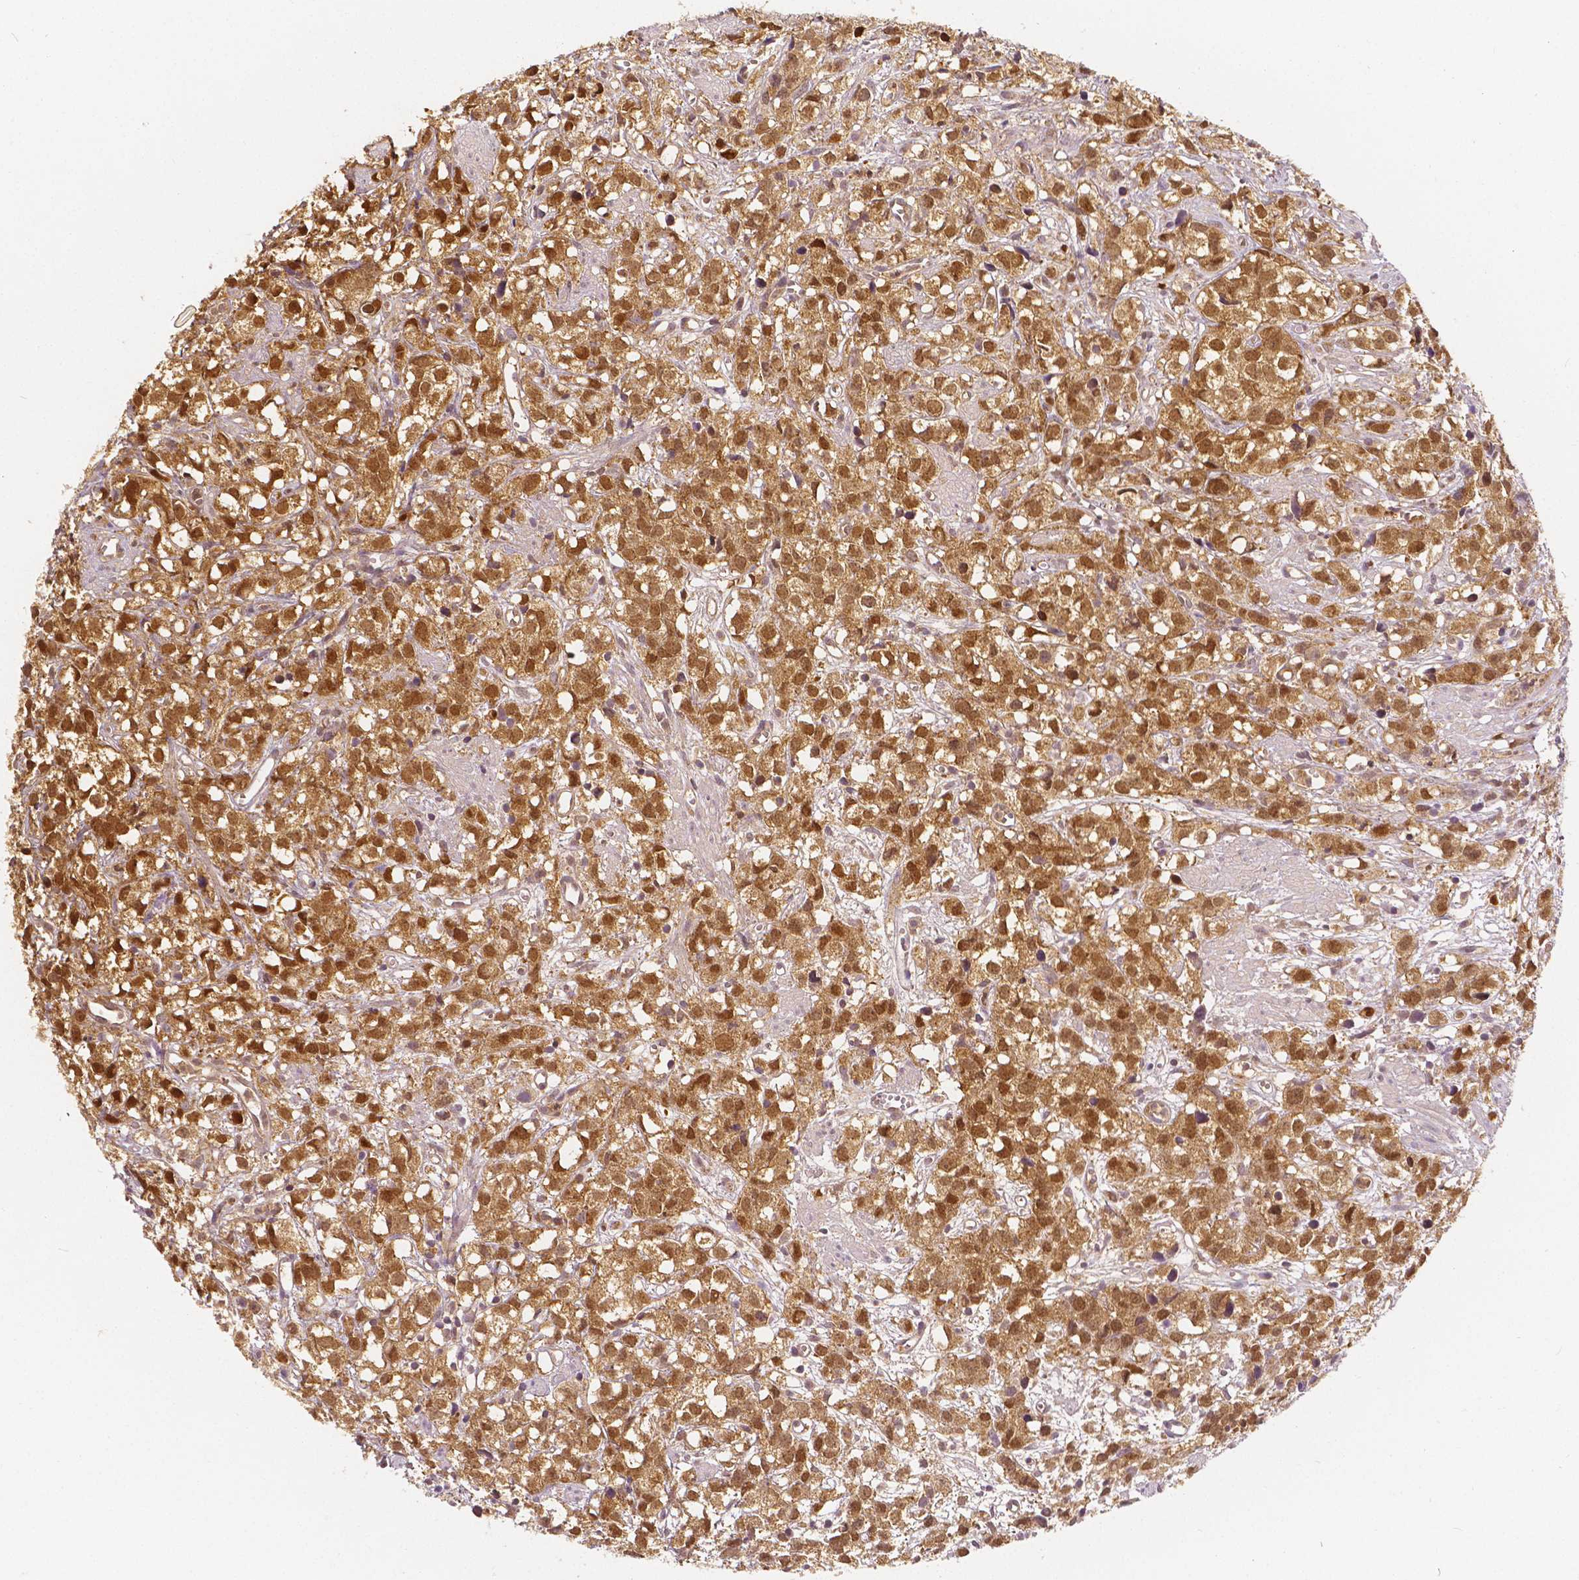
{"staining": {"intensity": "moderate", "quantity": ">75%", "location": "cytoplasmic/membranous,nuclear"}, "tissue": "prostate cancer", "cell_type": "Tumor cells", "image_type": "cancer", "snomed": [{"axis": "morphology", "description": "Adenocarcinoma, High grade"}, {"axis": "topography", "description": "Prostate"}], "caption": "A medium amount of moderate cytoplasmic/membranous and nuclear positivity is seen in approximately >75% of tumor cells in prostate high-grade adenocarcinoma tissue. Nuclei are stained in blue.", "gene": "NAPRT", "patient": {"sex": "male", "age": 68}}